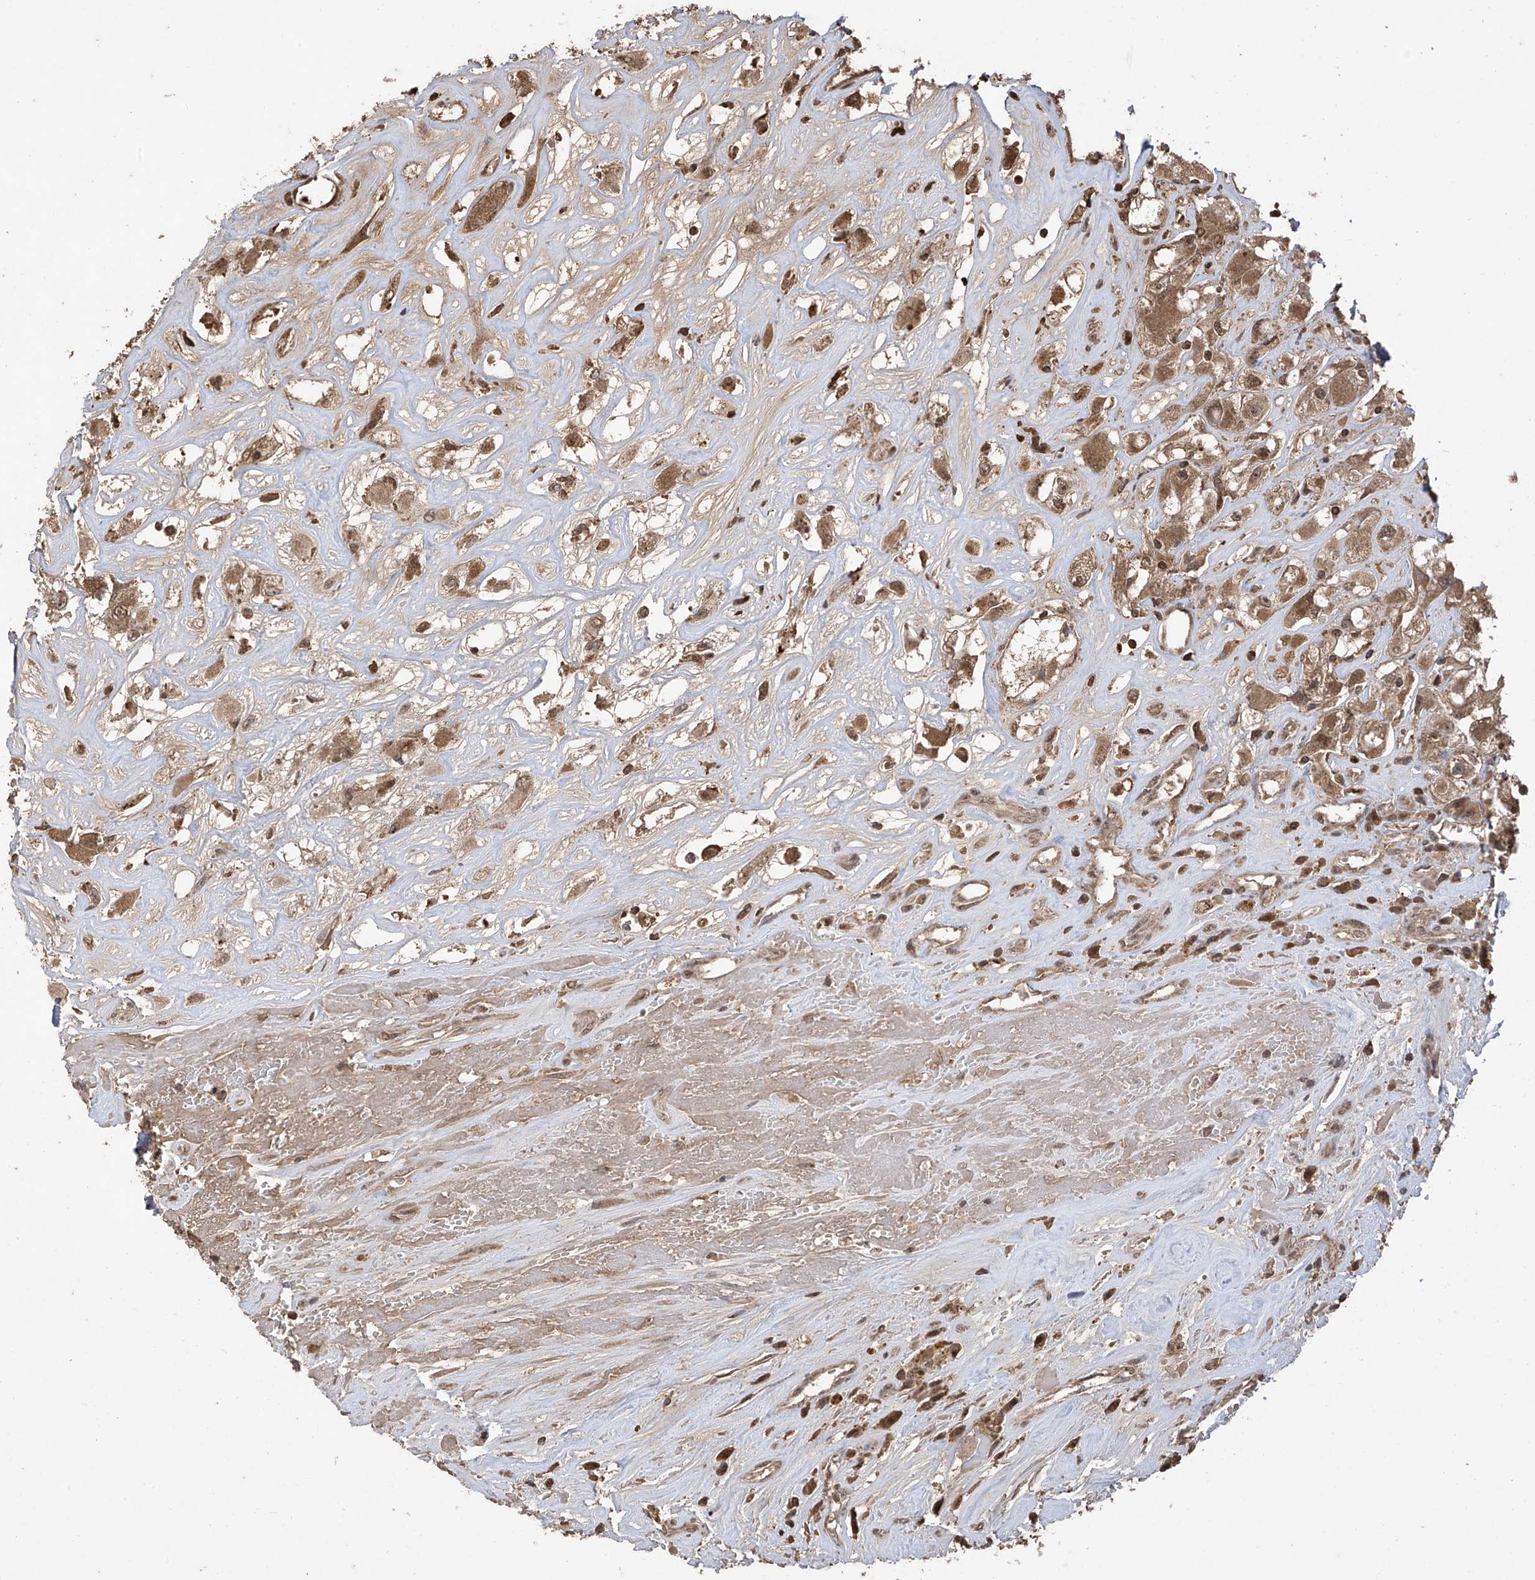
{"staining": {"intensity": "moderate", "quantity": ">75%", "location": "cytoplasmic/membranous,nuclear"}, "tissue": "renal cancer", "cell_type": "Tumor cells", "image_type": "cancer", "snomed": [{"axis": "morphology", "description": "Adenocarcinoma, NOS"}, {"axis": "topography", "description": "Kidney"}], "caption": "Renal cancer (adenocarcinoma) stained for a protein reveals moderate cytoplasmic/membranous and nuclear positivity in tumor cells.", "gene": "PNPT1", "patient": {"sex": "female", "age": 52}}